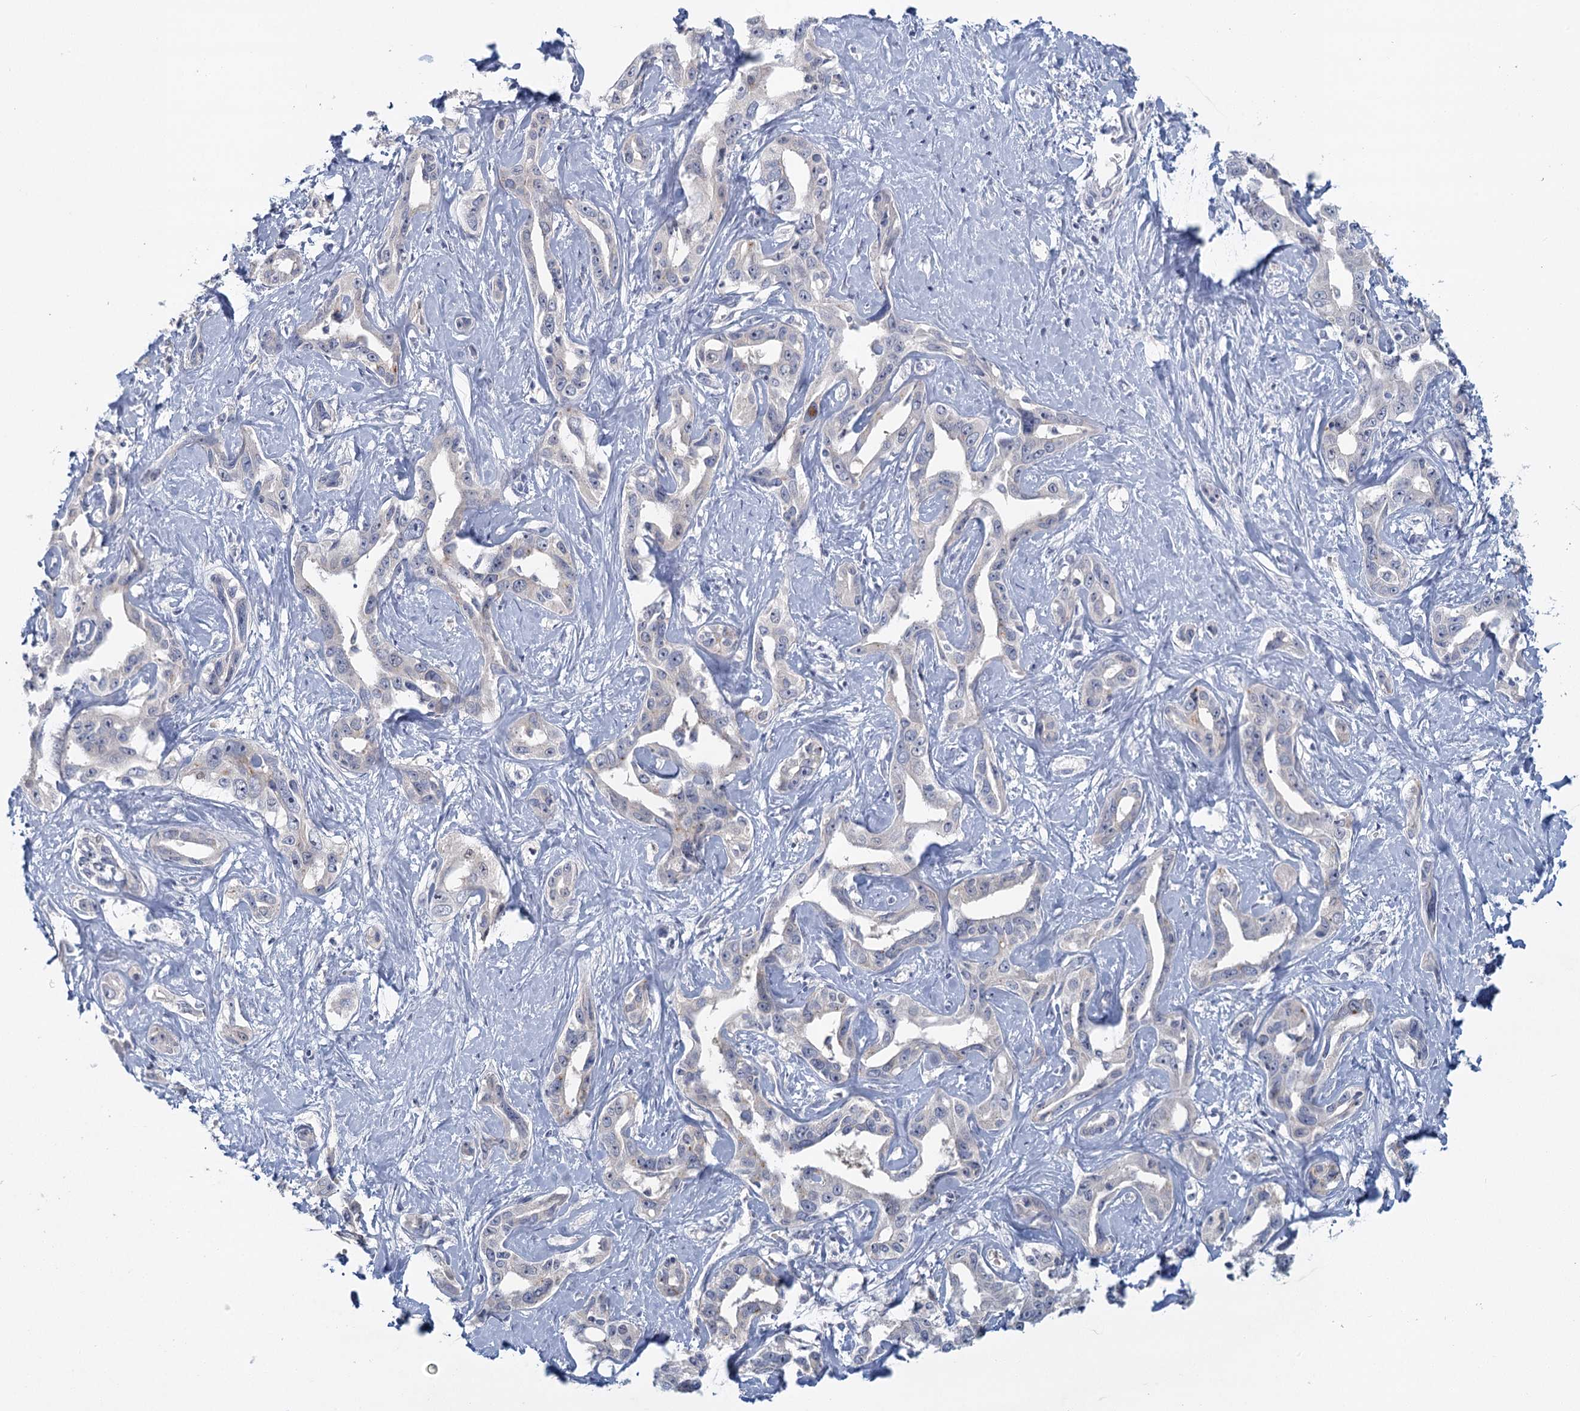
{"staining": {"intensity": "negative", "quantity": "none", "location": "none"}, "tissue": "liver cancer", "cell_type": "Tumor cells", "image_type": "cancer", "snomed": [{"axis": "morphology", "description": "Cholangiocarcinoma"}, {"axis": "topography", "description": "Liver"}], "caption": "Immunohistochemical staining of human liver cholangiocarcinoma exhibits no significant positivity in tumor cells. The staining was performed using DAB to visualize the protein expression in brown, while the nuclei were stained in blue with hematoxylin (Magnification: 20x).", "gene": "MYO7B", "patient": {"sex": "male", "age": 59}}